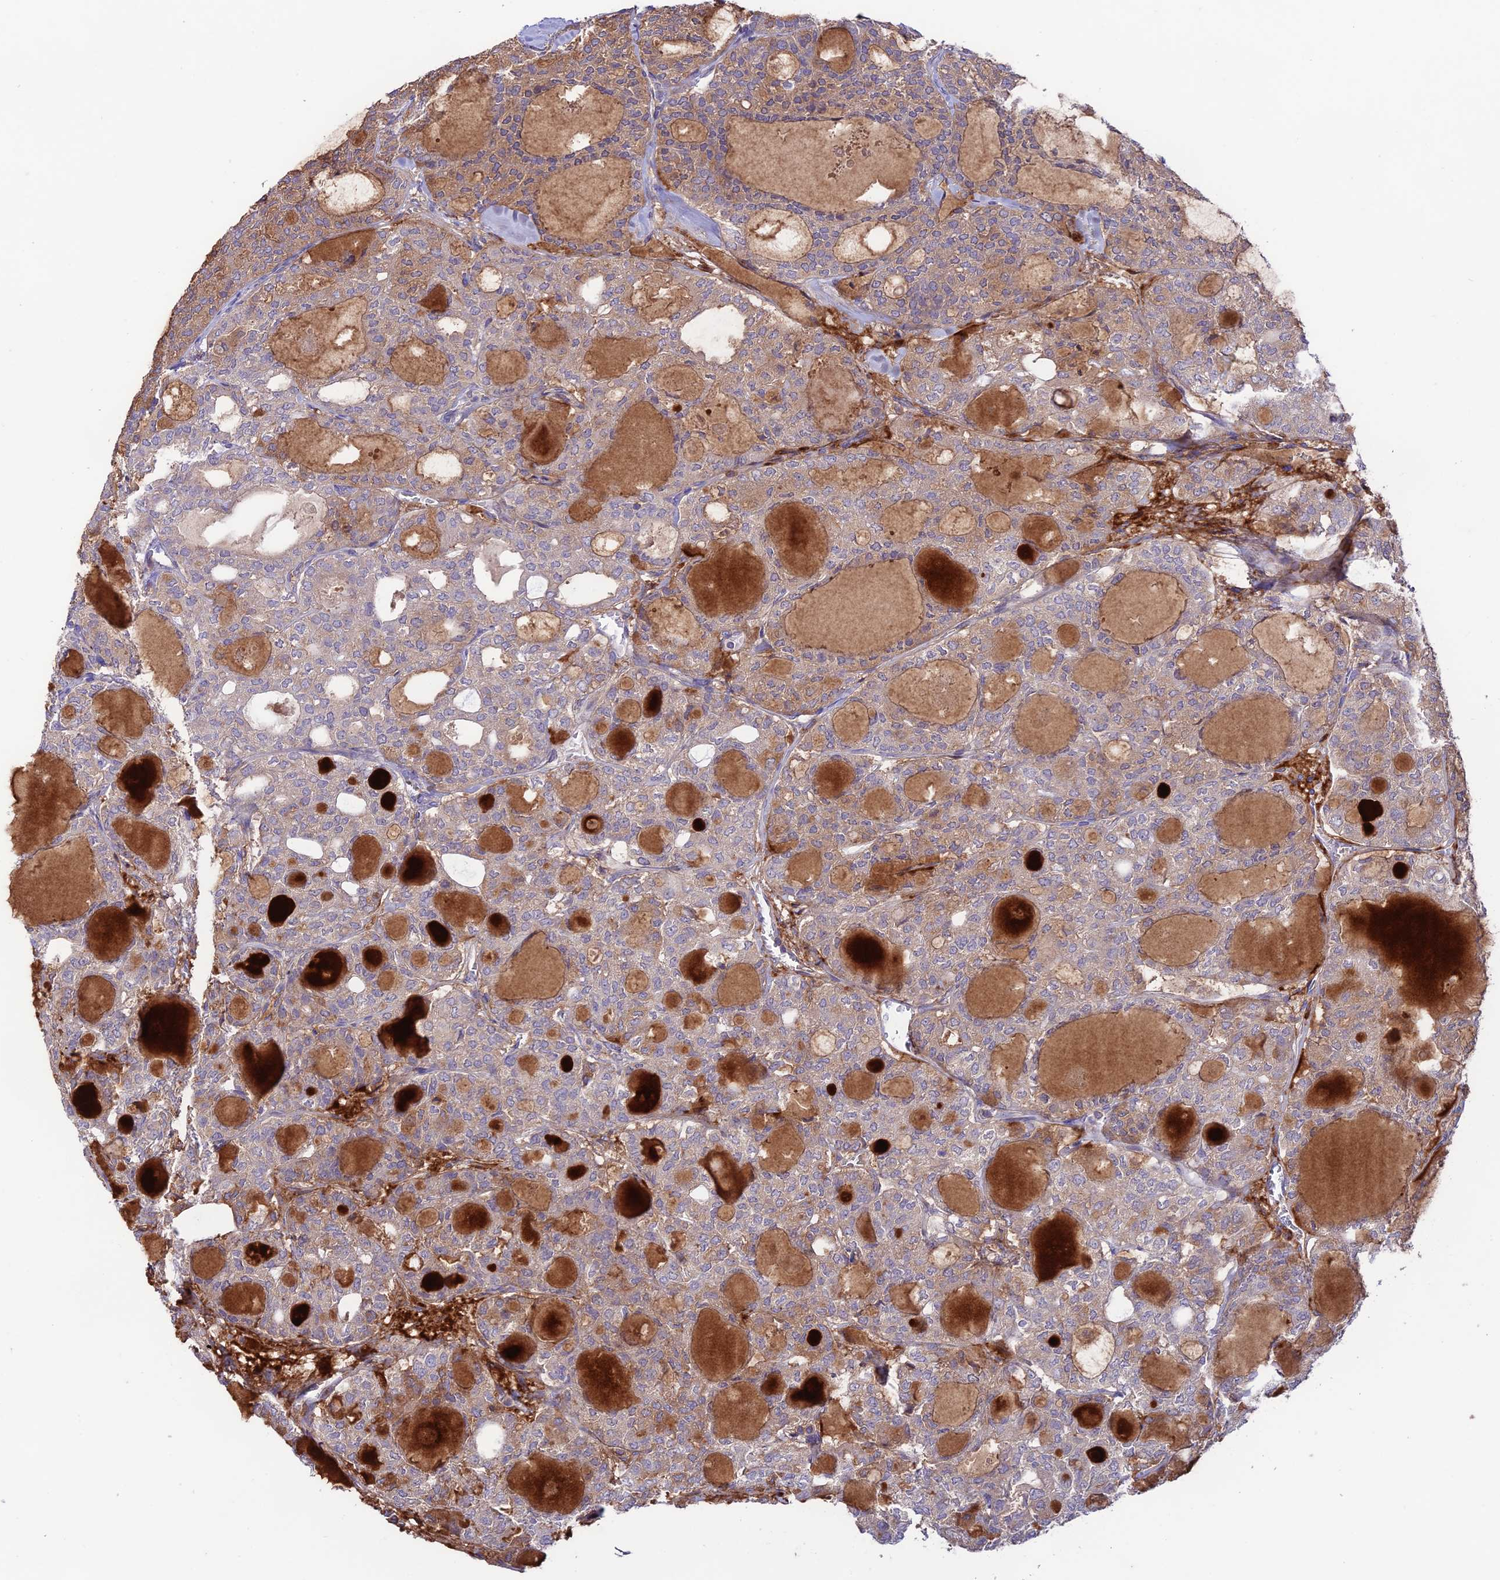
{"staining": {"intensity": "weak", "quantity": "<25%", "location": "cytoplasmic/membranous"}, "tissue": "thyroid cancer", "cell_type": "Tumor cells", "image_type": "cancer", "snomed": [{"axis": "morphology", "description": "Follicular adenoma carcinoma, NOS"}, {"axis": "topography", "description": "Thyroid gland"}], "caption": "Thyroid follicular adenoma carcinoma stained for a protein using immunohistochemistry exhibits no positivity tumor cells.", "gene": "BRME1", "patient": {"sex": "male", "age": 75}}